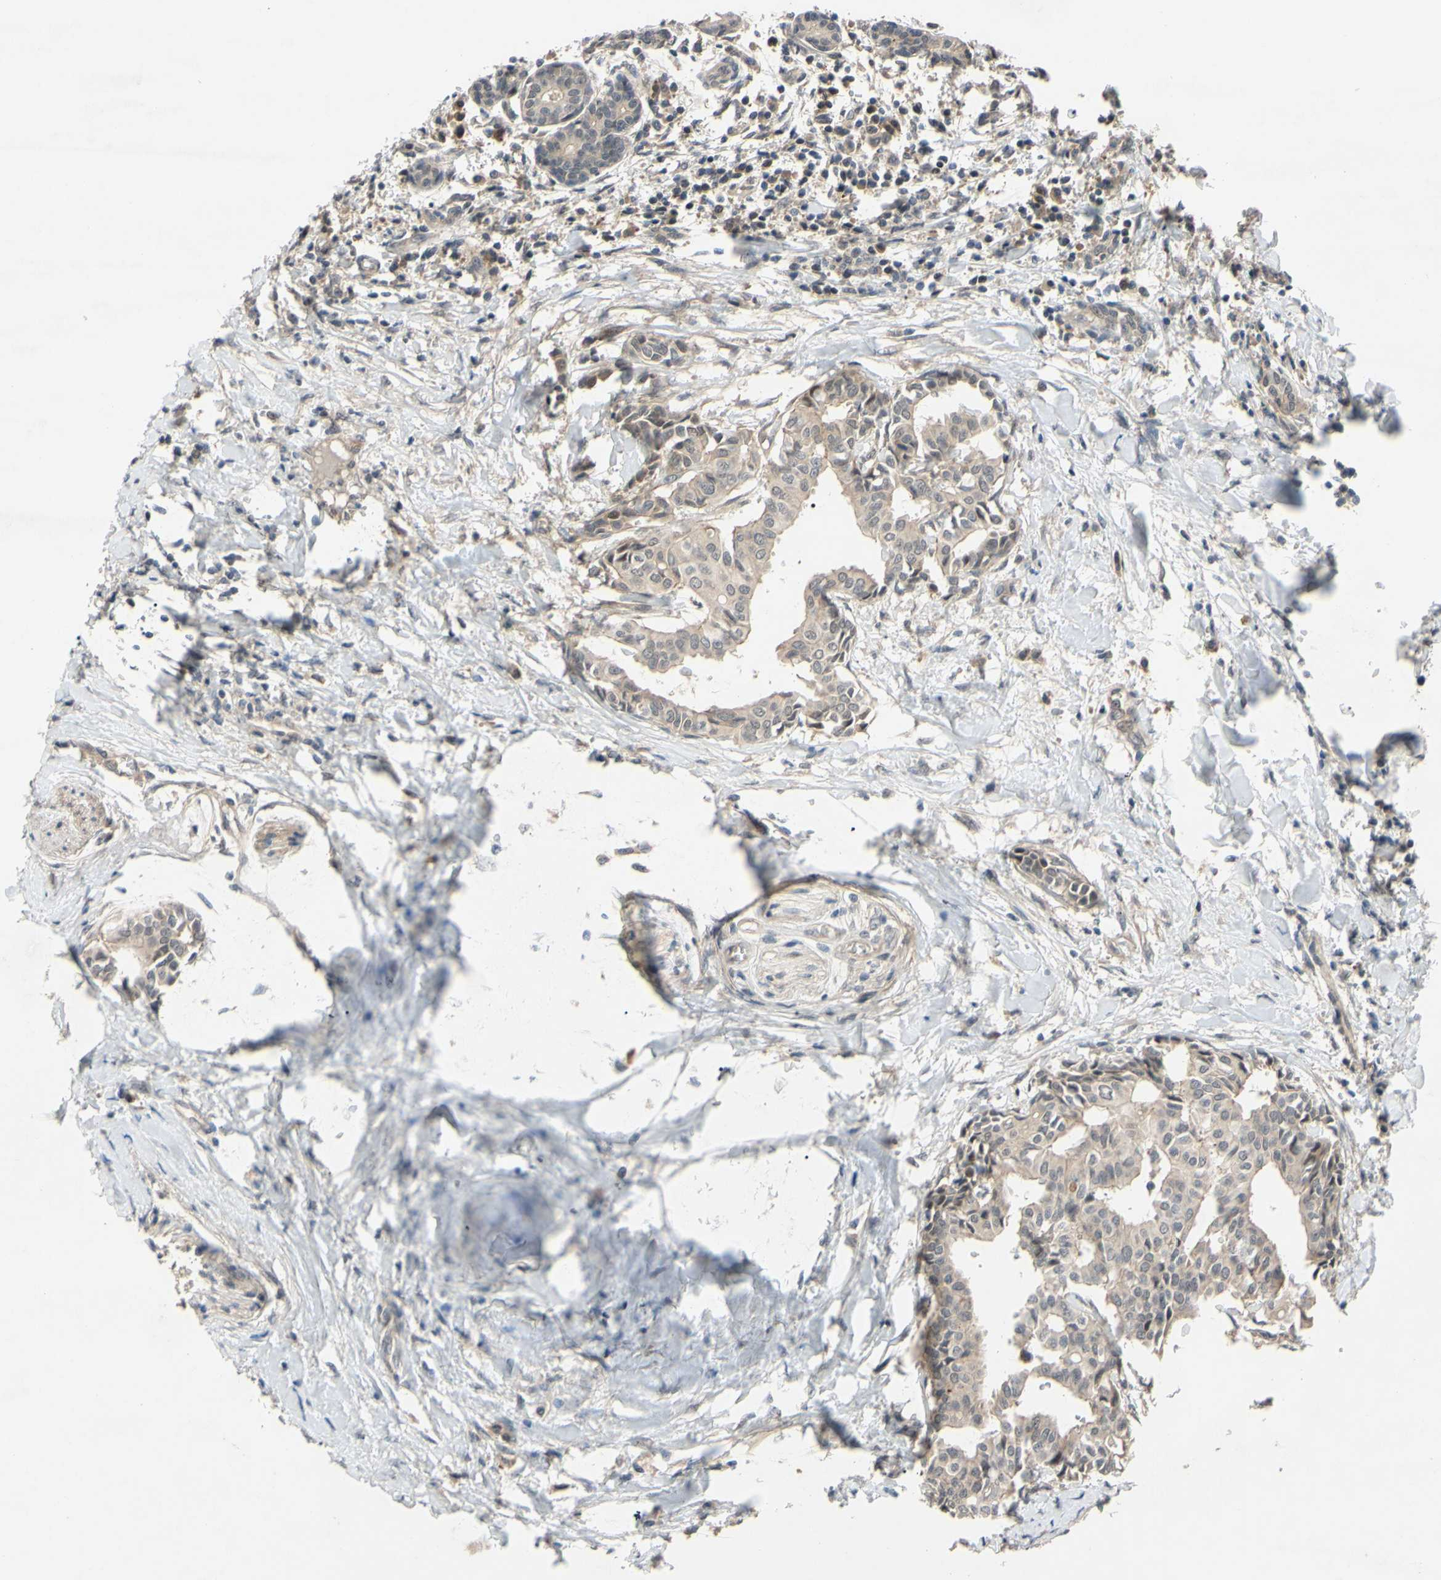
{"staining": {"intensity": "weak", "quantity": ">75%", "location": "cytoplasmic/membranous"}, "tissue": "head and neck cancer", "cell_type": "Tumor cells", "image_type": "cancer", "snomed": [{"axis": "morphology", "description": "Adenocarcinoma, NOS"}, {"axis": "topography", "description": "Salivary gland"}, {"axis": "topography", "description": "Head-Neck"}], "caption": "DAB (3,3'-diaminobenzidine) immunohistochemical staining of human head and neck cancer (adenocarcinoma) displays weak cytoplasmic/membranous protein positivity in about >75% of tumor cells. (DAB IHC with brightfield microscopy, high magnification).", "gene": "ALK", "patient": {"sex": "female", "age": 59}}